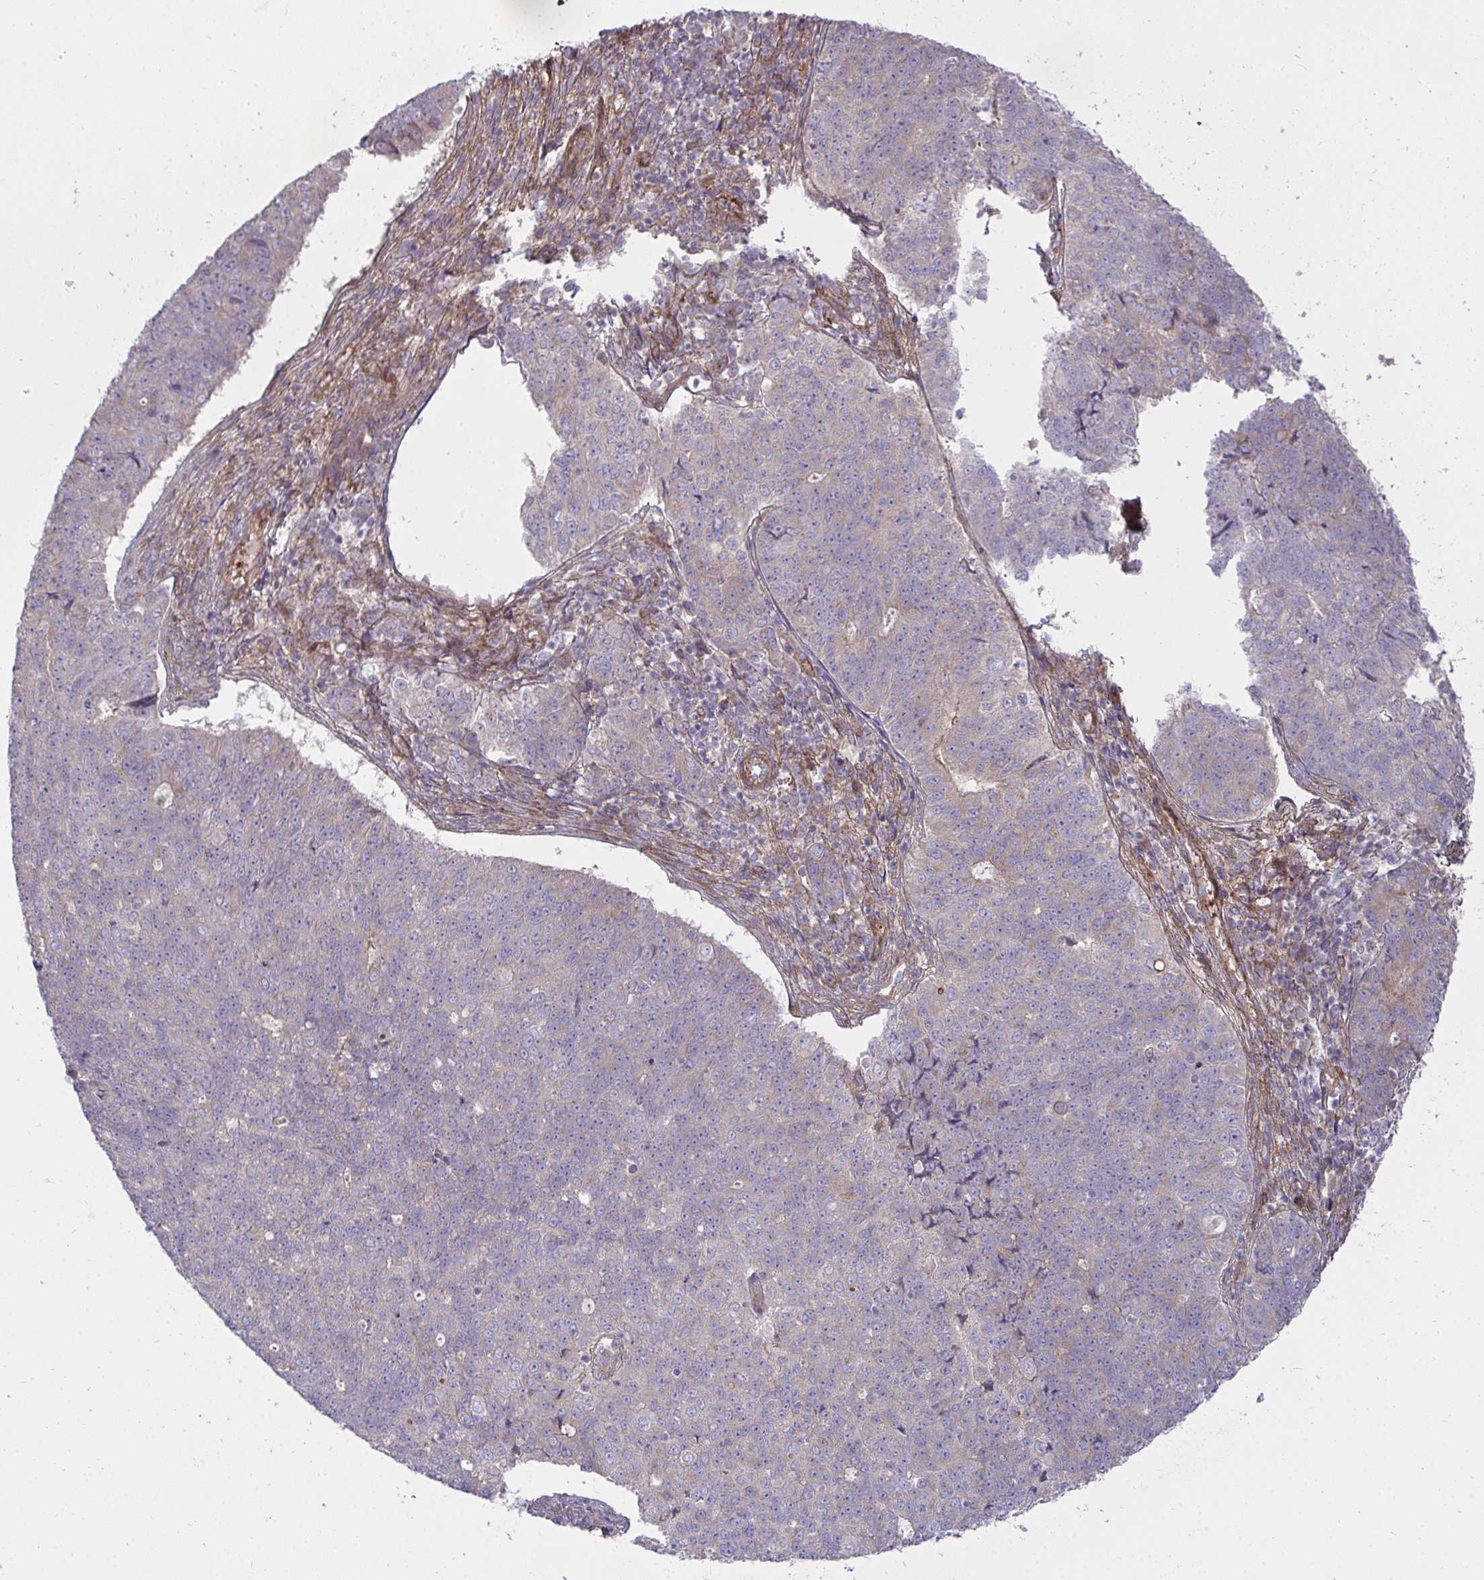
{"staining": {"intensity": "weak", "quantity": "<25%", "location": "cytoplasmic/membranous"}, "tissue": "endometrial cancer", "cell_type": "Tumor cells", "image_type": "cancer", "snomed": [{"axis": "morphology", "description": "Adenocarcinoma, NOS"}, {"axis": "topography", "description": "Endometrium"}], "caption": "Tumor cells are negative for brown protein staining in endometrial adenocarcinoma.", "gene": "SH2D1B", "patient": {"sex": "female", "age": 43}}